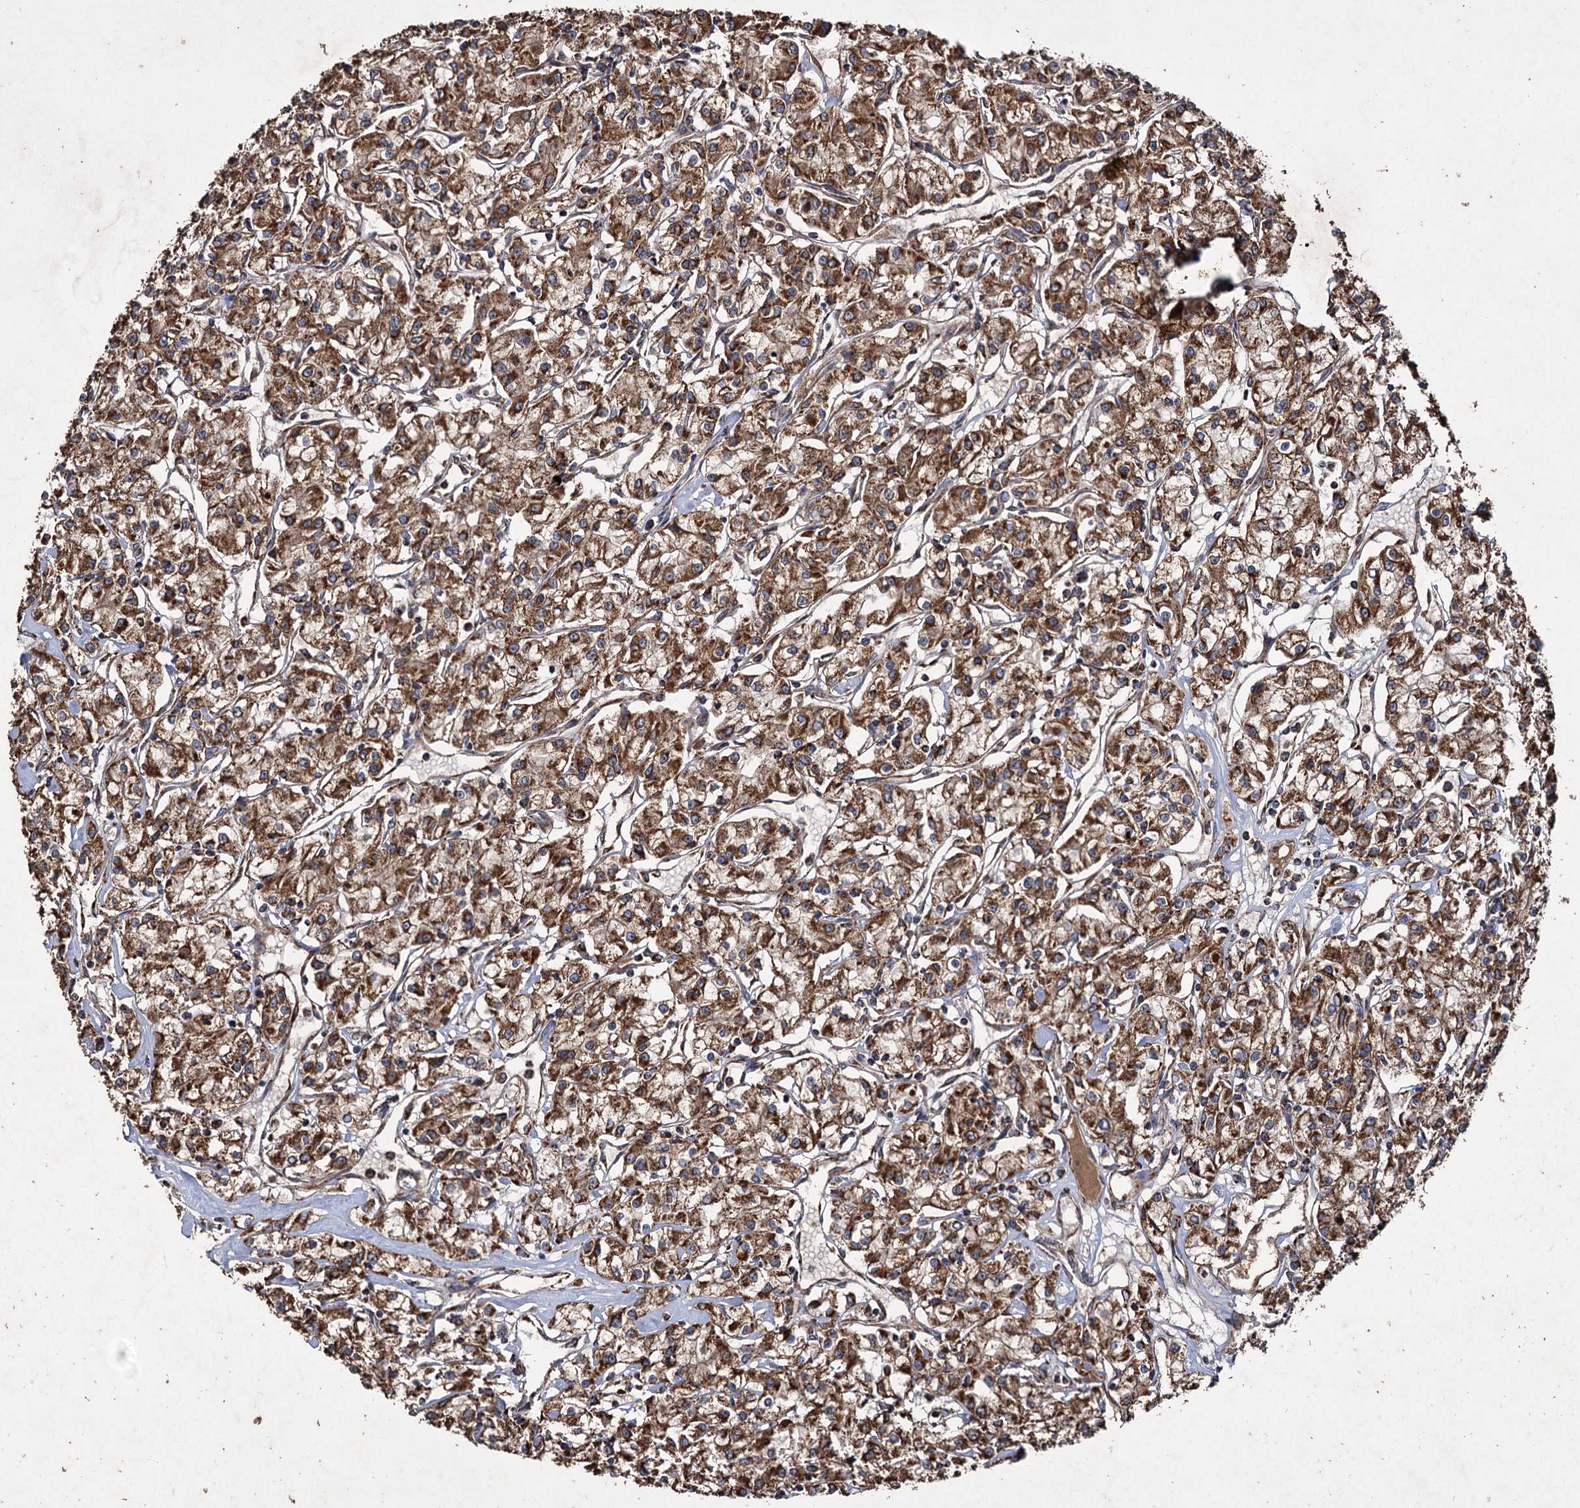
{"staining": {"intensity": "moderate", "quantity": ">75%", "location": "cytoplasmic/membranous"}, "tissue": "renal cancer", "cell_type": "Tumor cells", "image_type": "cancer", "snomed": [{"axis": "morphology", "description": "Adenocarcinoma, NOS"}, {"axis": "topography", "description": "Kidney"}], "caption": "A medium amount of moderate cytoplasmic/membranous positivity is appreciated in approximately >75% of tumor cells in adenocarcinoma (renal) tissue.", "gene": "IPO4", "patient": {"sex": "female", "age": 59}}